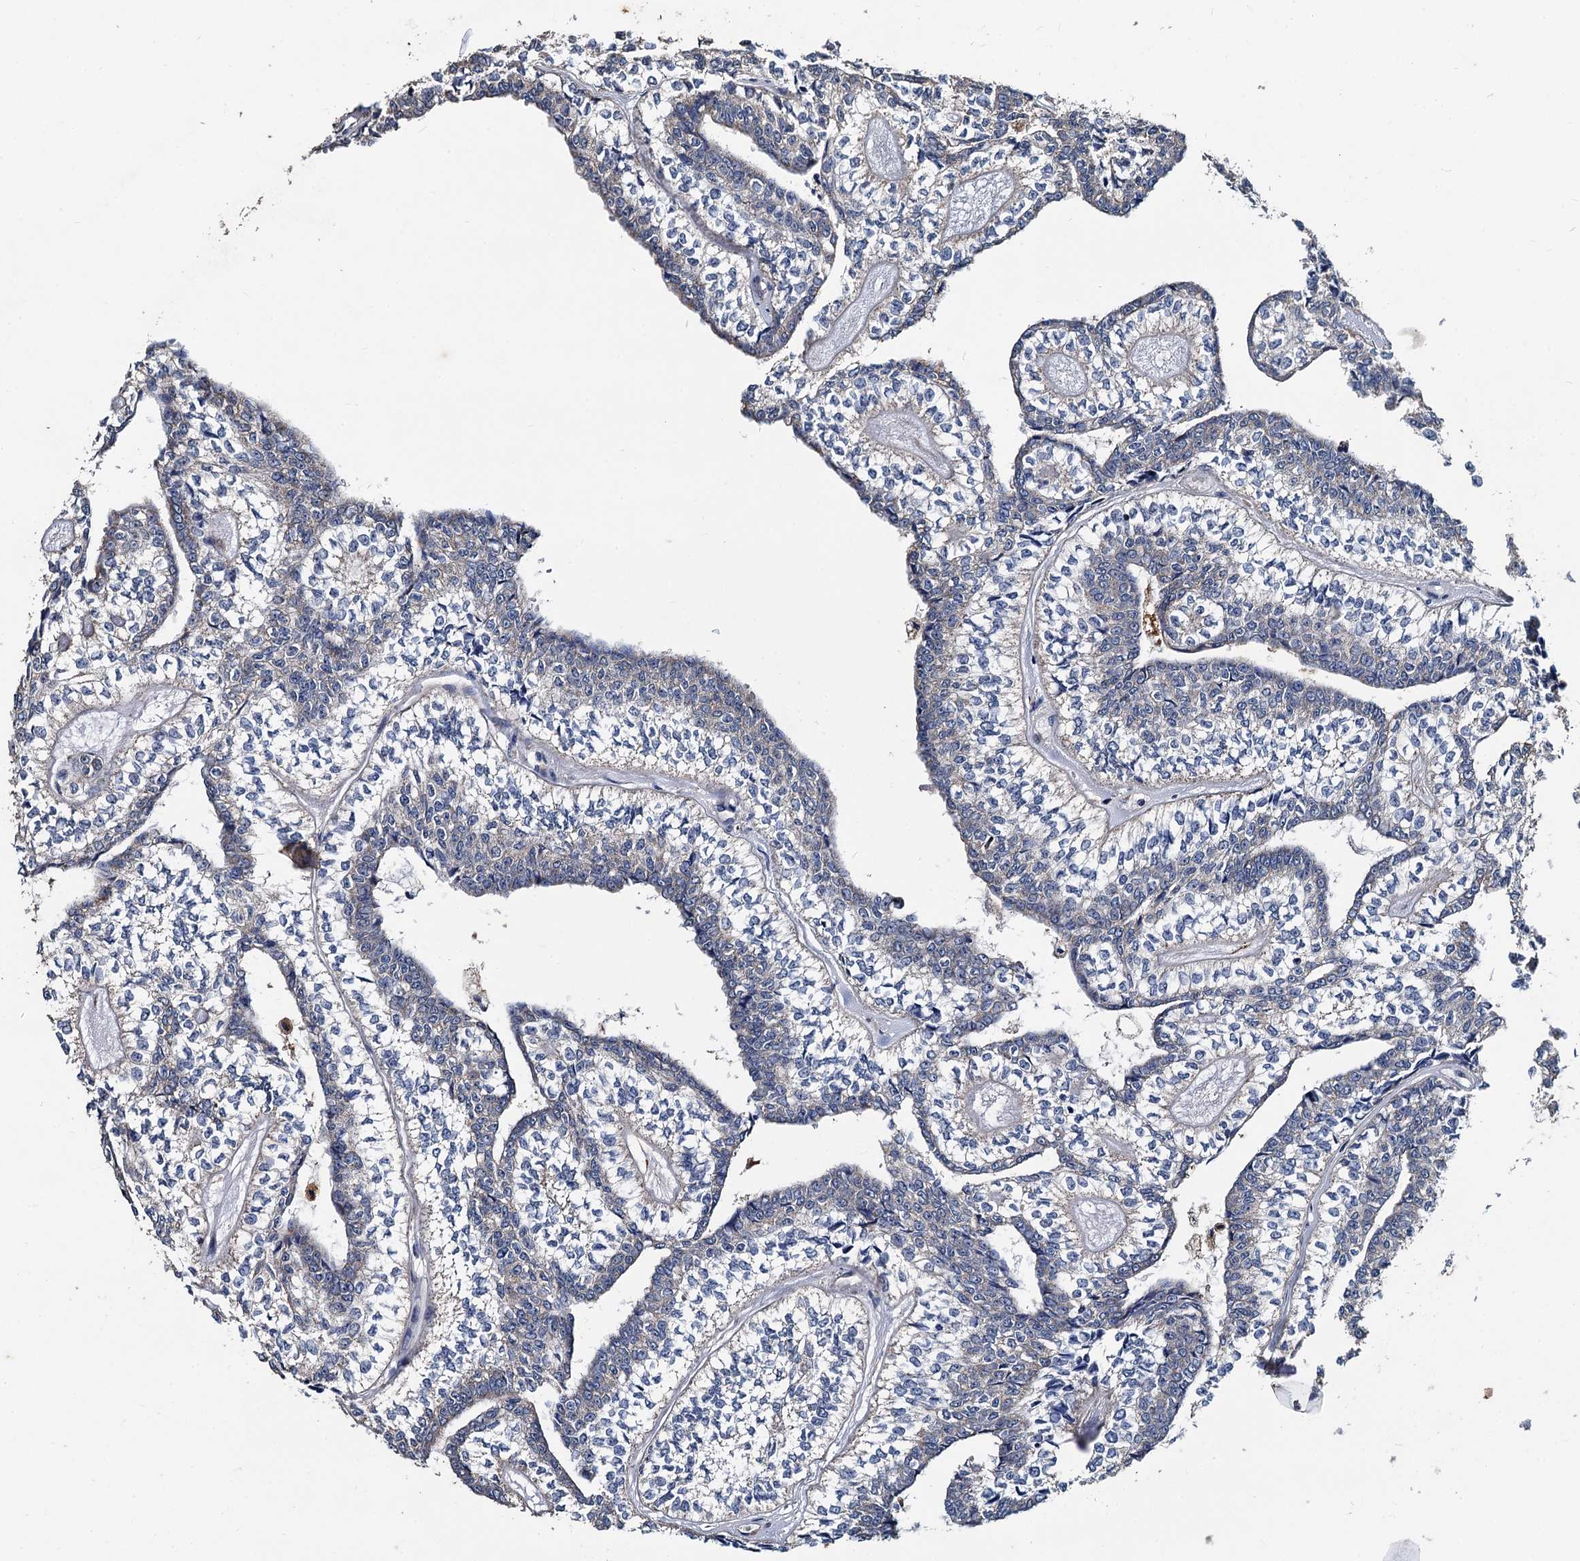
{"staining": {"intensity": "negative", "quantity": "none", "location": "none"}, "tissue": "head and neck cancer", "cell_type": "Tumor cells", "image_type": "cancer", "snomed": [{"axis": "morphology", "description": "Adenocarcinoma, NOS"}, {"axis": "topography", "description": "Head-Neck"}], "caption": "Immunohistochemical staining of adenocarcinoma (head and neck) displays no significant expression in tumor cells. (Brightfield microscopy of DAB IHC at high magnification).", "gene": "SPRYD3", "patient": {"sex": "female", "age": 73}}